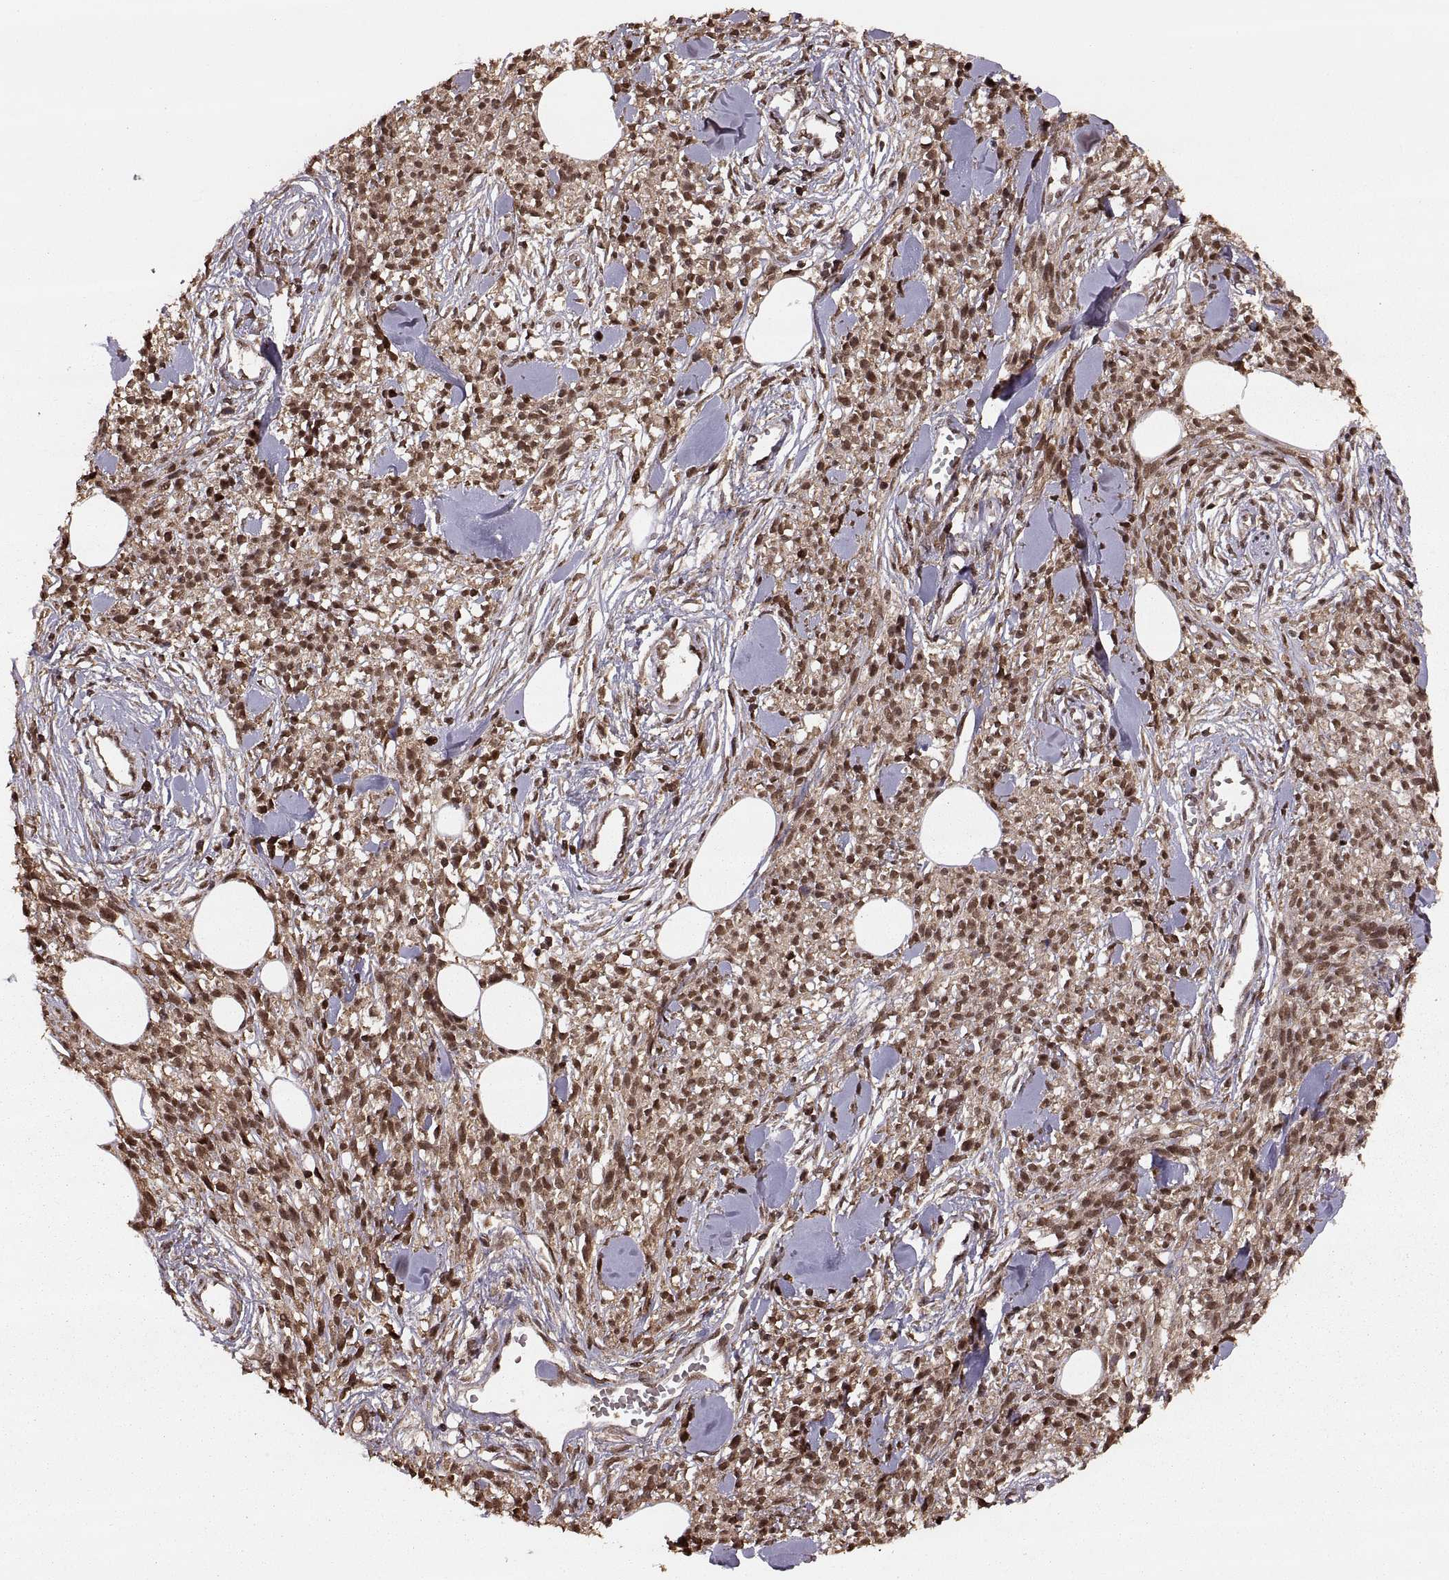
{"staining": {"intensity": "moderate", "quantity": ">75%", "location": "nuclear"}, "tissue": "melanoma", "cell_type": "Tumor cells", "image_type": "cancer", "snomed": [{"axis": "morphology", "description": "Malignant melanoma, NOS"}, {"axis": "topography", "description": "Skin"}, {"axis": "topography", "description": "Skin of trunk"}], "caption": "The immunohistochemical stain highlights moderate nuclear expression in tumor cells of melanoma tissue.", "gene": "RFT1", "patient": {"sex": "male", "age": 74}}